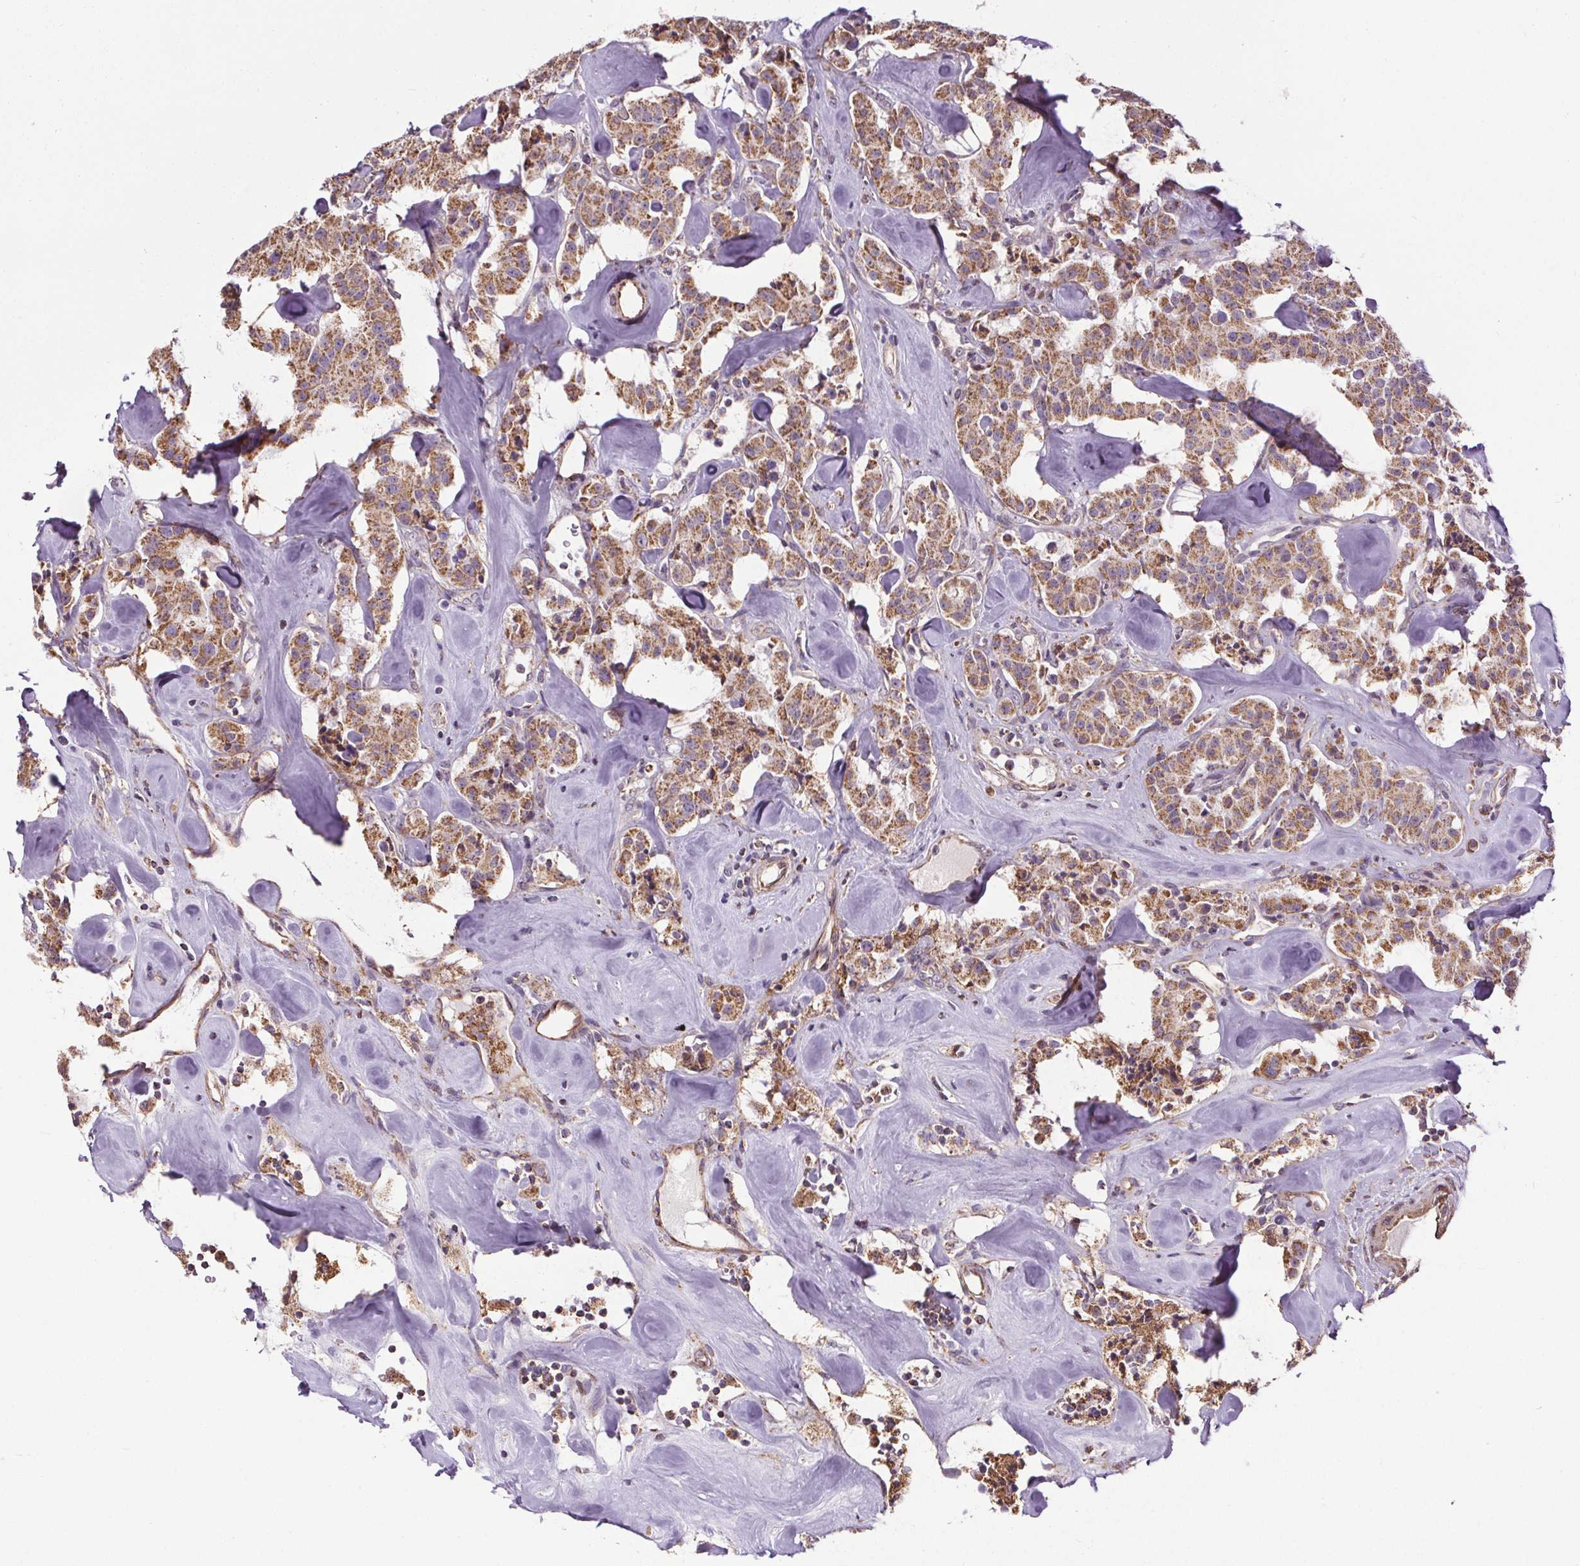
{"staining": {"intensity": "moderate", "quantity": ">75%", "location": "cytoplasmic/membranous"}, "tissue": "carcinoid", "cell_type": "Tumor cells", "image_type": "cancer", "snomed": [{"axis": "morphology", "description": "Carcinoid, malignant, NOS"}, {"axis": "topography", "description": "Pancreas"}], "caption": "Tumor cells show medium levels of moderate cytoplasmic/membranous positivity in approximately >75% of cells in human carcinoid (malignant).", "gene": "ZNF548", "patient": {"sex": "male", "age": 41}}